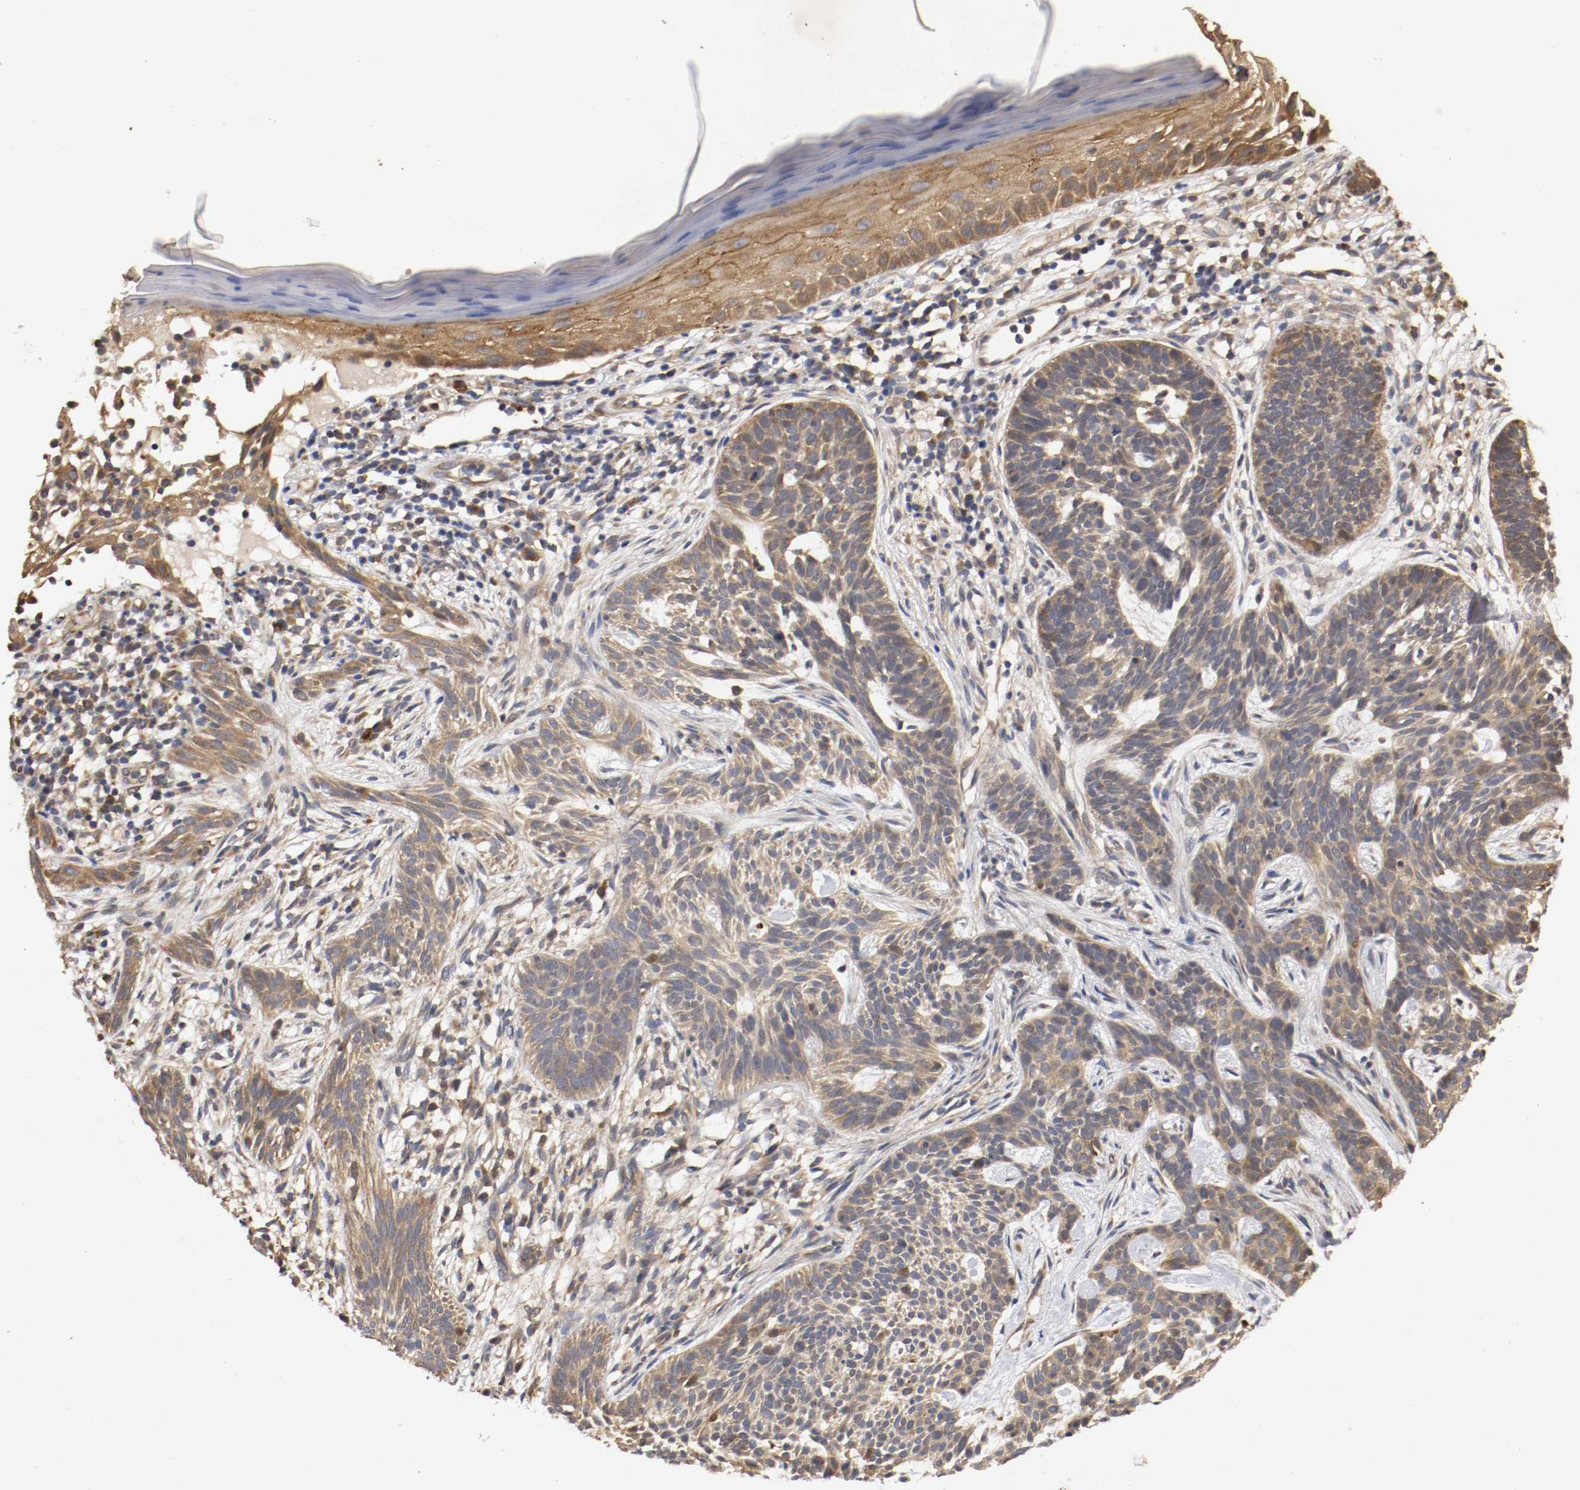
{"staining": {"intensity": "weak", "quantity": ">75%", "location": "cytoplasmic/membranous"}, "tissue": "skin cancer", "cell_type": "Tumor cells", "image_type": "cancer", "snomed": [{"axis": "morphology", "description": "Normal tissue, NOS"}, {"axis": "morphology", "description": "Basal cell carcinoma"}, {"axis": "topography", "description": "Skin"}], "caption": "The photomicrograph displays immunohistochemical staining of basal cell carcinoma (skin). There is weak cytoplasmic/membranous positivity is present in about >75% of tumor cells.", "gene": "VEZT", "patient": {"sex": "female", "age": 69}}